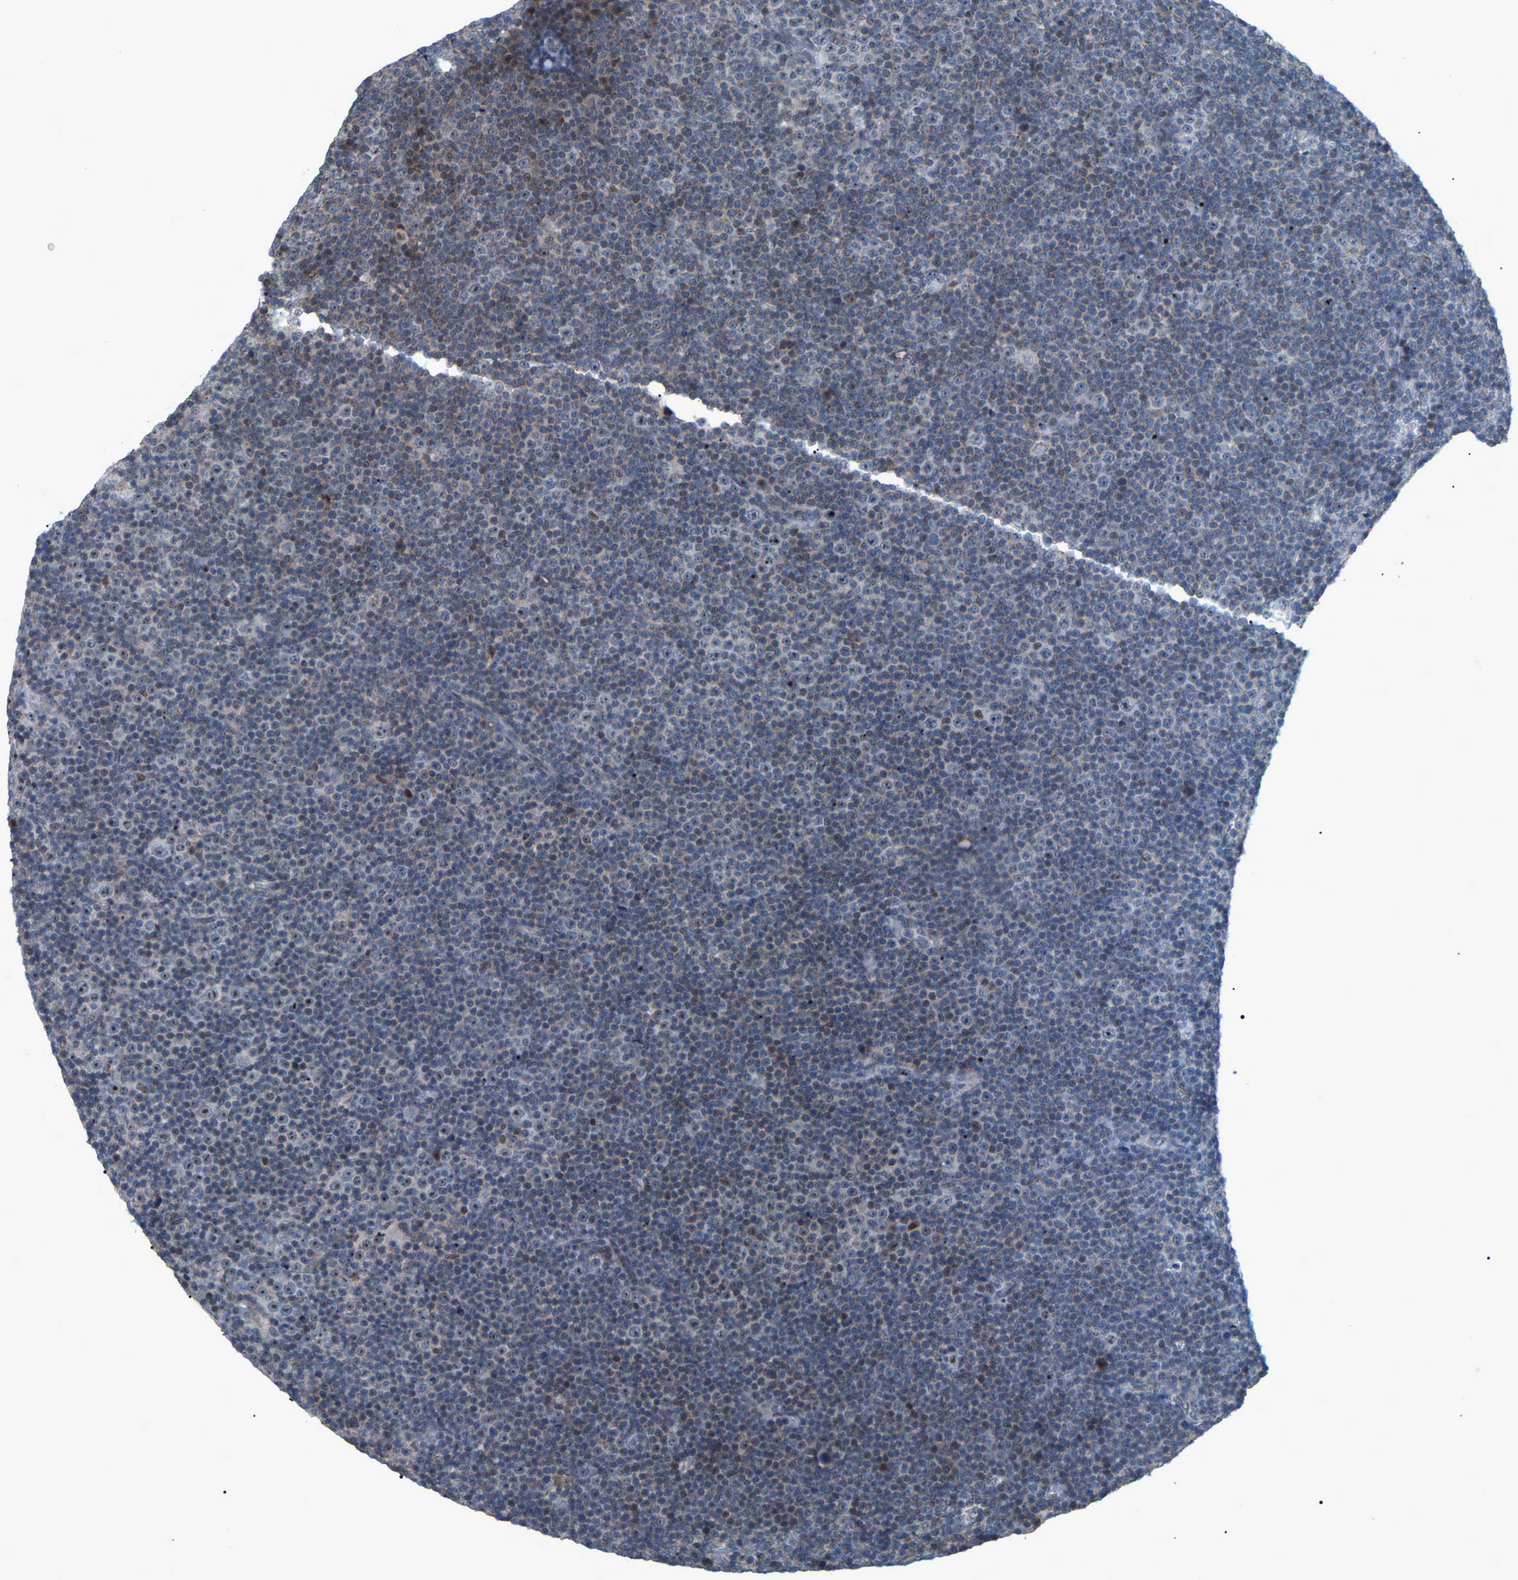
{"staining": {"intensity": "moderate", "quantity": "<25%", "location": "nuclear"}, "tissue": "lymphoma", "cell_type": "Tumor cells", "image_type": "cancer", "snomed": [{"axis": "morphology", "description": "Malignant lymphoma, non-Hodgkin's type, Low grade"}, {"axis": "topography", "description": "Lymph node"}], "caption": "An image of lymphoma stained for a protein displays moderate nuclear brown staining in tumor cells.", "gene": "CROT", "patient": {"sex": "female", "age": 67}}